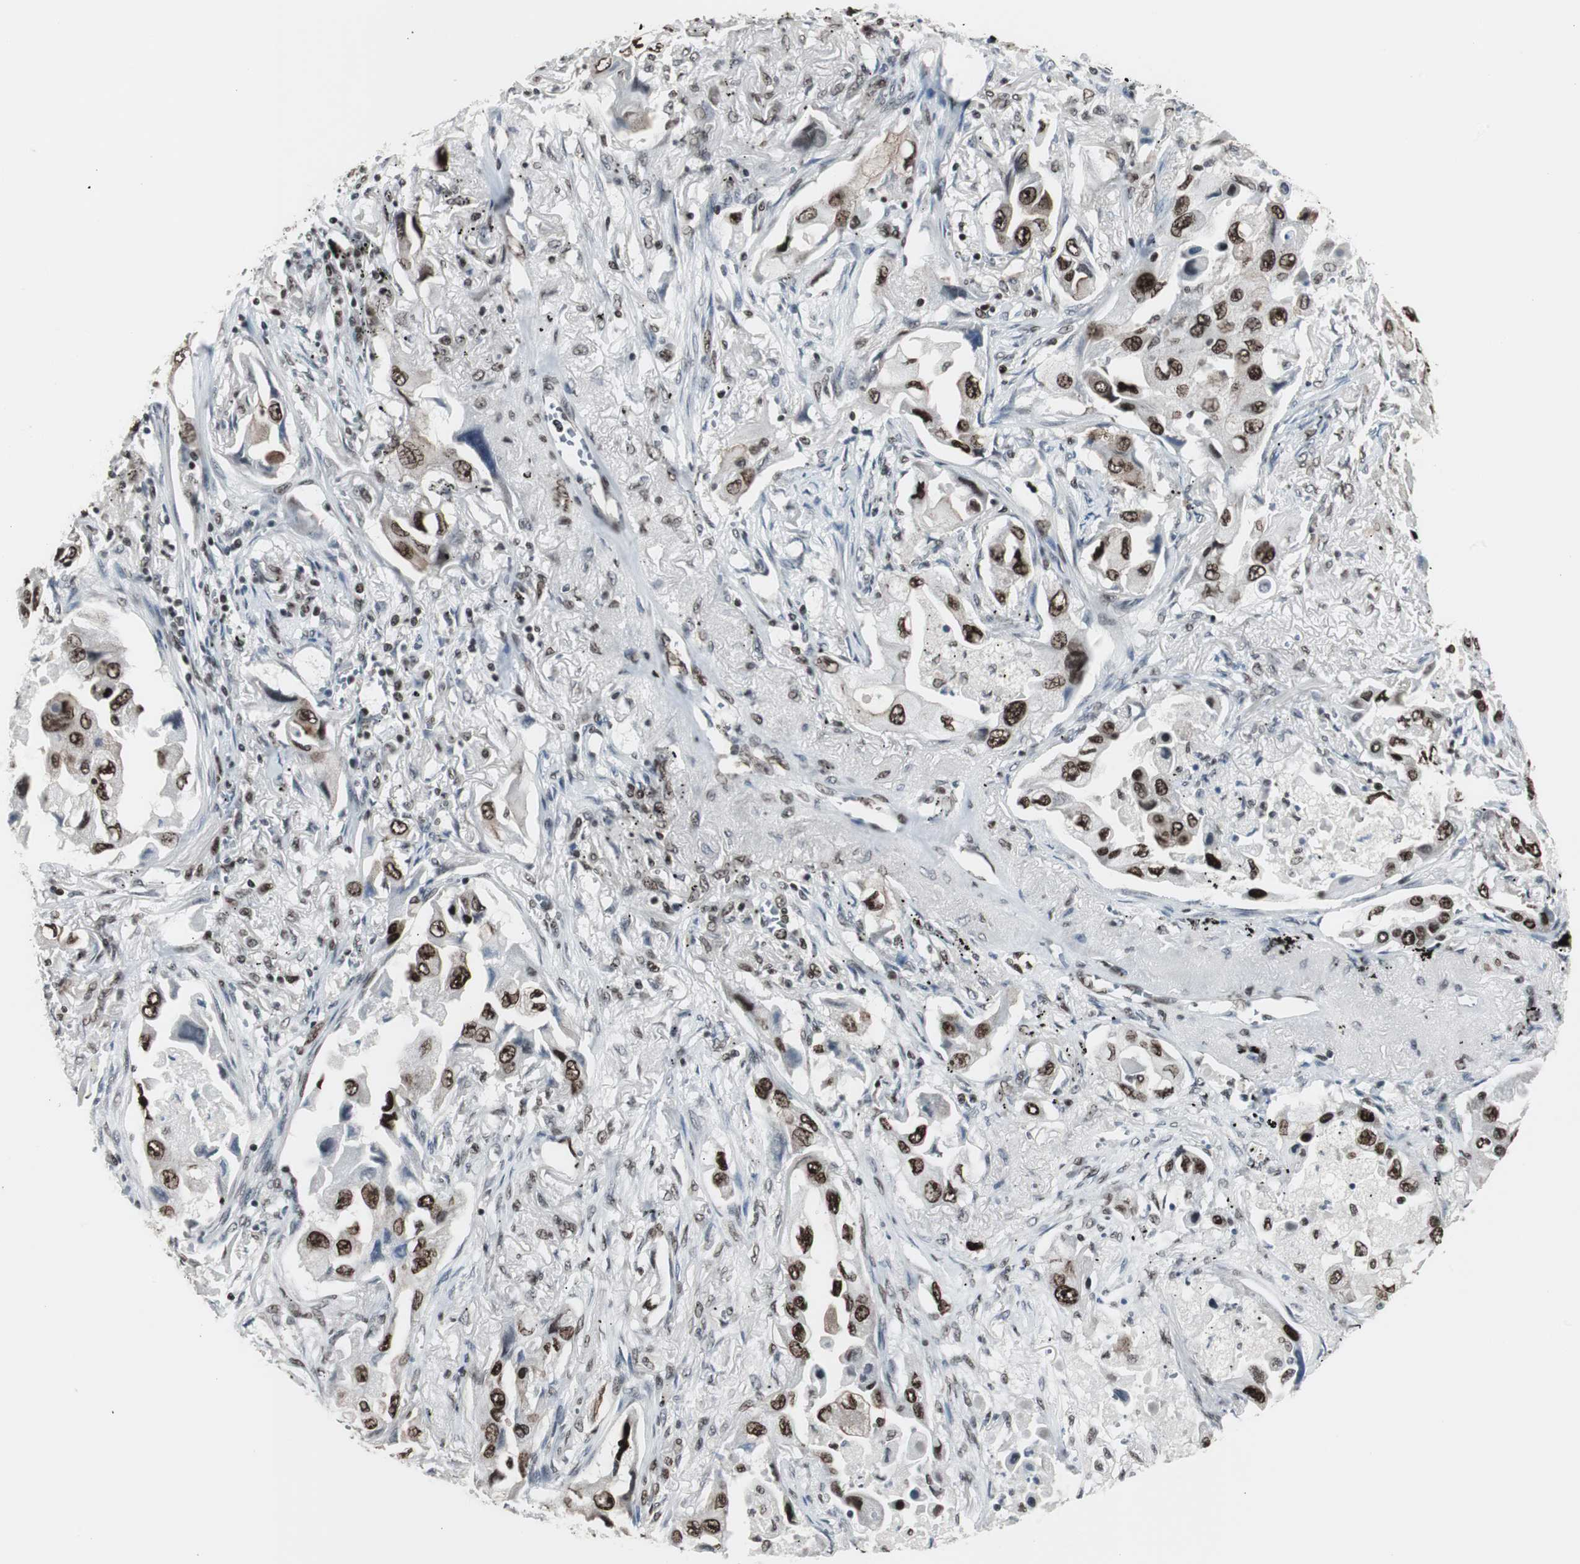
{"staining": {"intensity": "strong", "quantity": ">75%", "location": "nuclear"}, "tissue": "lung cancer", "cell_type": "Tumor cells", "image_type": "cancer", "snomed": [{"axis": "morphology", "description": "Adenocarcinoma, NOS"}, {"axis": "topography", "description": "Lung"}], "caption": "Strong nuclear protein positivity is identified in approximately >75% of tumor cells in lung cancer.", "gene": "XRCC1", "patient": {"sex": "female", "age": 65}}